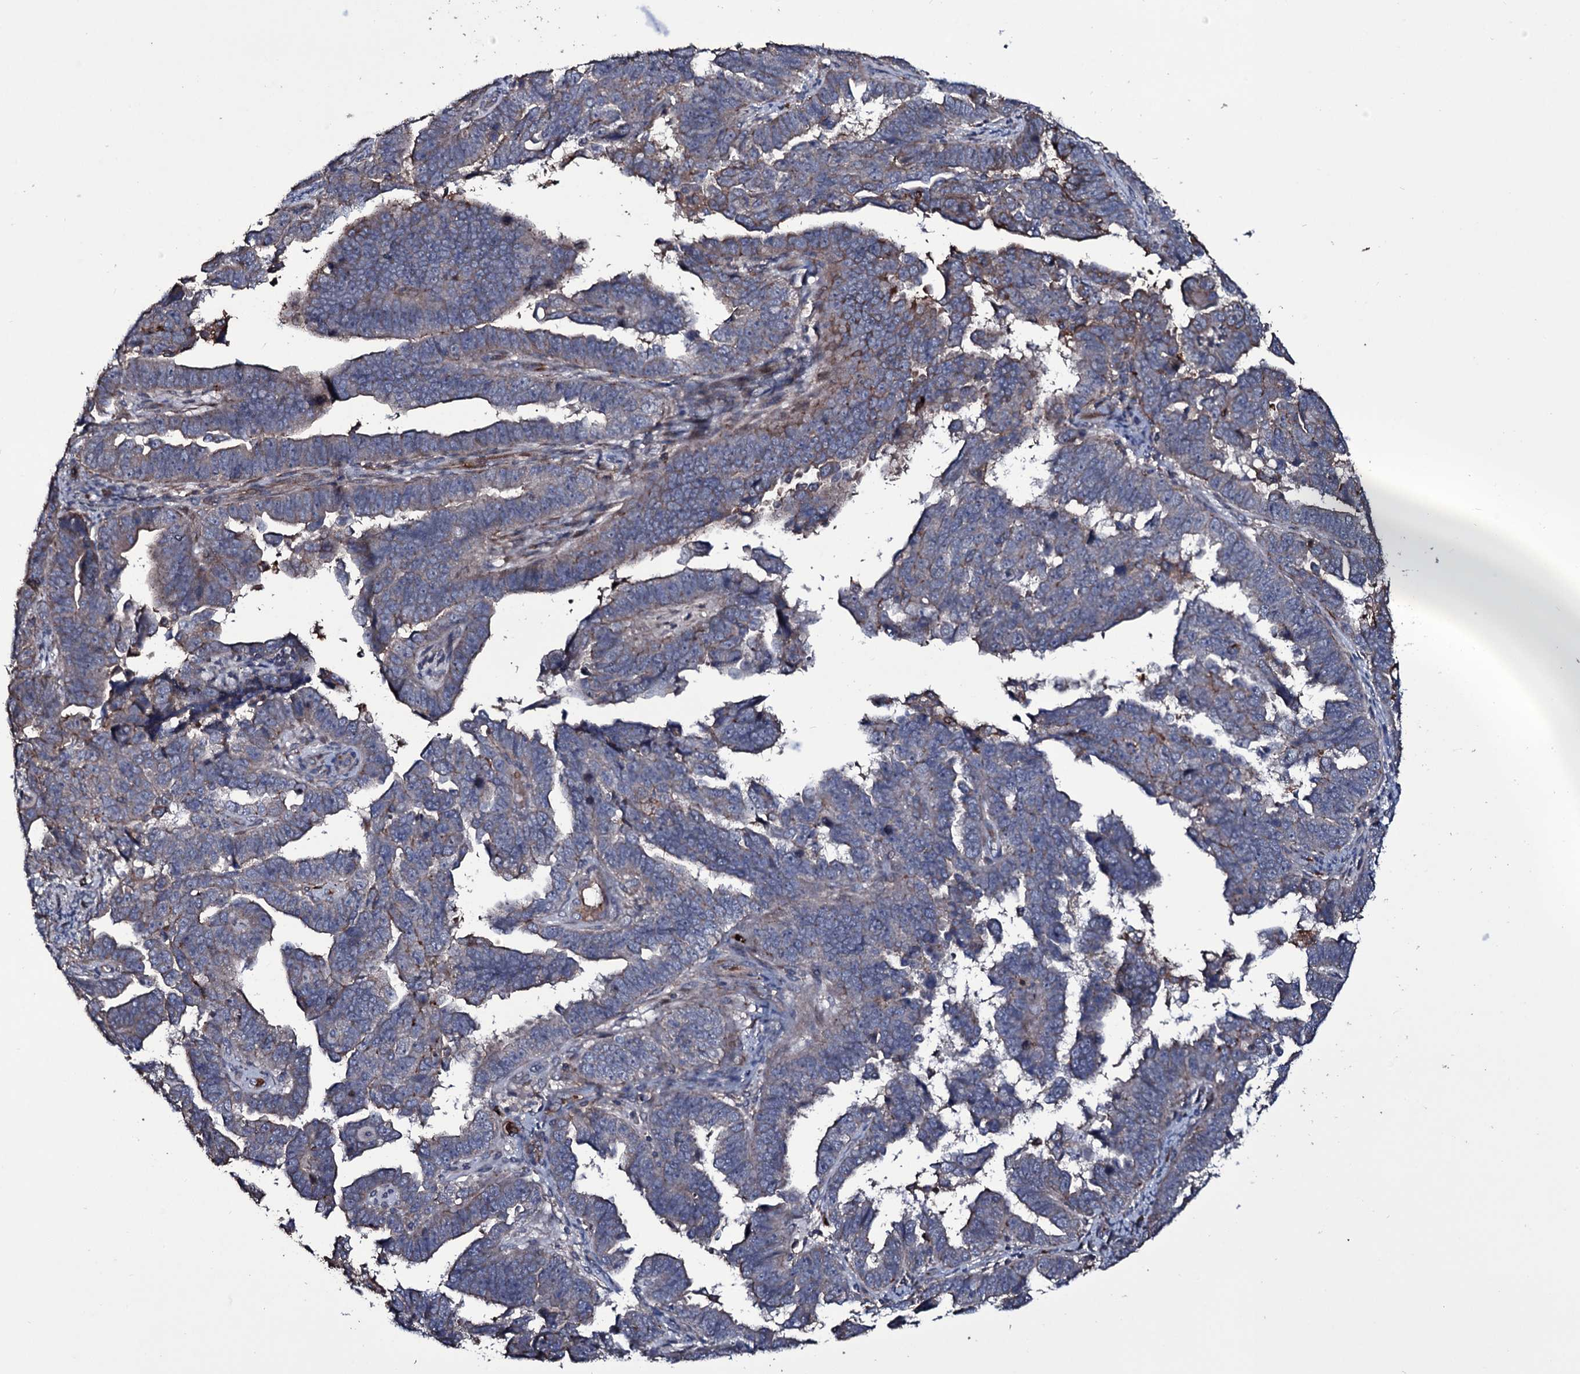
{"staining": {"intensity": "moderate", "quantity": "25%-75%", "location": "cytoplasmic/membranous"}, "tissue": "endometrial cancer", "cell_type": "Tumor cells", "image_type": "cancer", "snomed": [{"axis": "morphology", "description": "Adenocarcinoma, NOS"}, {"axis": "topography", "description": "Endometrium"}], "caption": "Immunohistochemical staining of human endometrial adenocarcinoma reveals medium levels of moderate cytoplasmic/membranous protein positivity in approximately 25%-75% of tumor cells.", "gene": "ZSWIM8", "patient": {"sex": "female", "age": 75}}